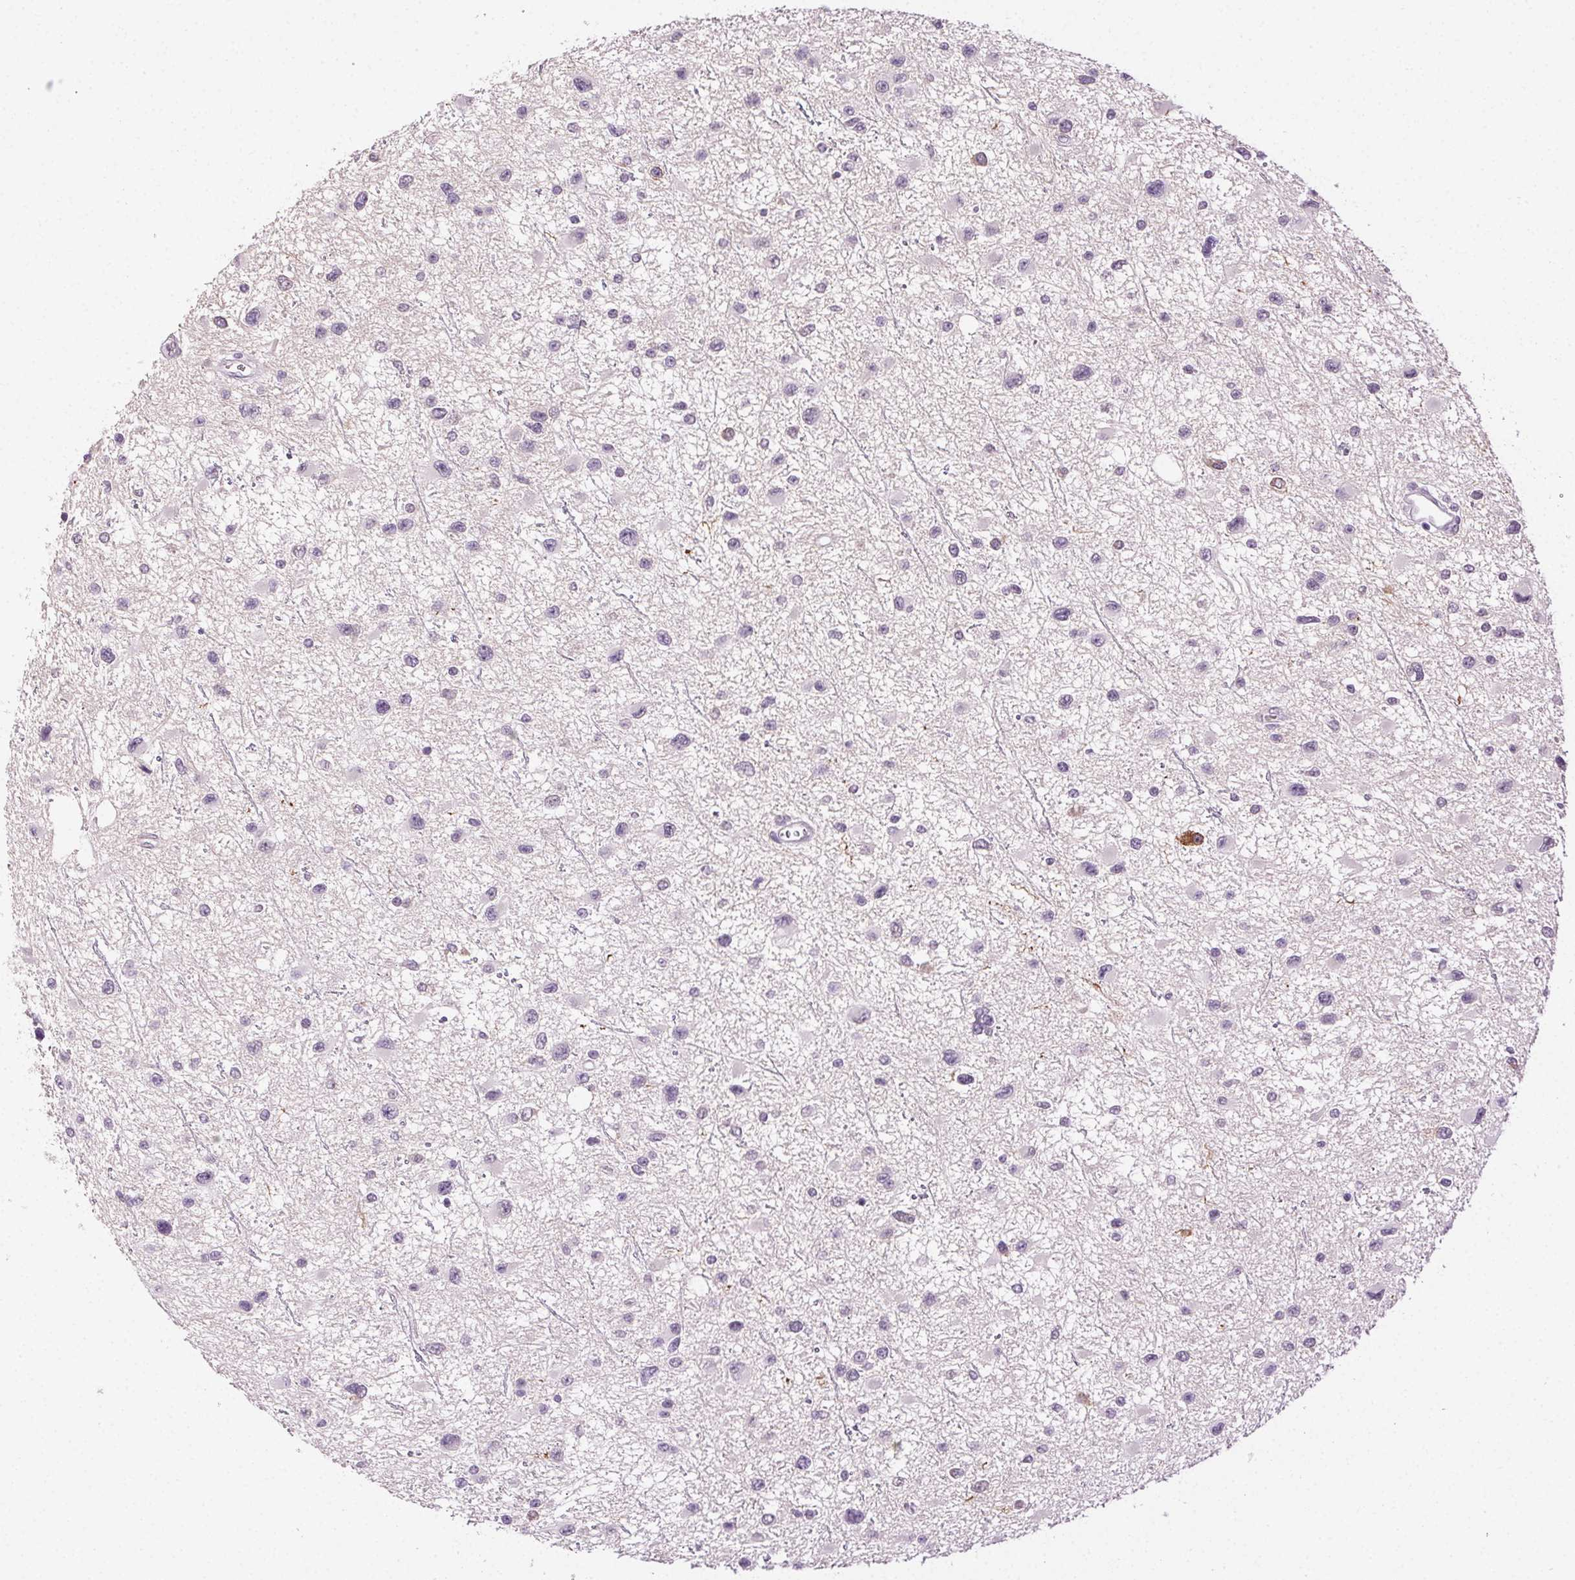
{"staining": {"intensity": "negative", "quantity": "none", "location": "none"}, "tissue": "glioma", "cell_type": "Tumor cells", "image_type": "cancer", "snomed": [{"axis": "morphology", "description": "Glioma, malignant, Low grade"}, {"axis": "topography", "description": "Brain"}], "caption": "This is a histopathology image of immunohistochemistry (IHC) staining of malignant glioma (low-grade), which shows no expression in tumor cells.", "gene": "CLDN10", "patient": {"sex": "female", "age": 32}}